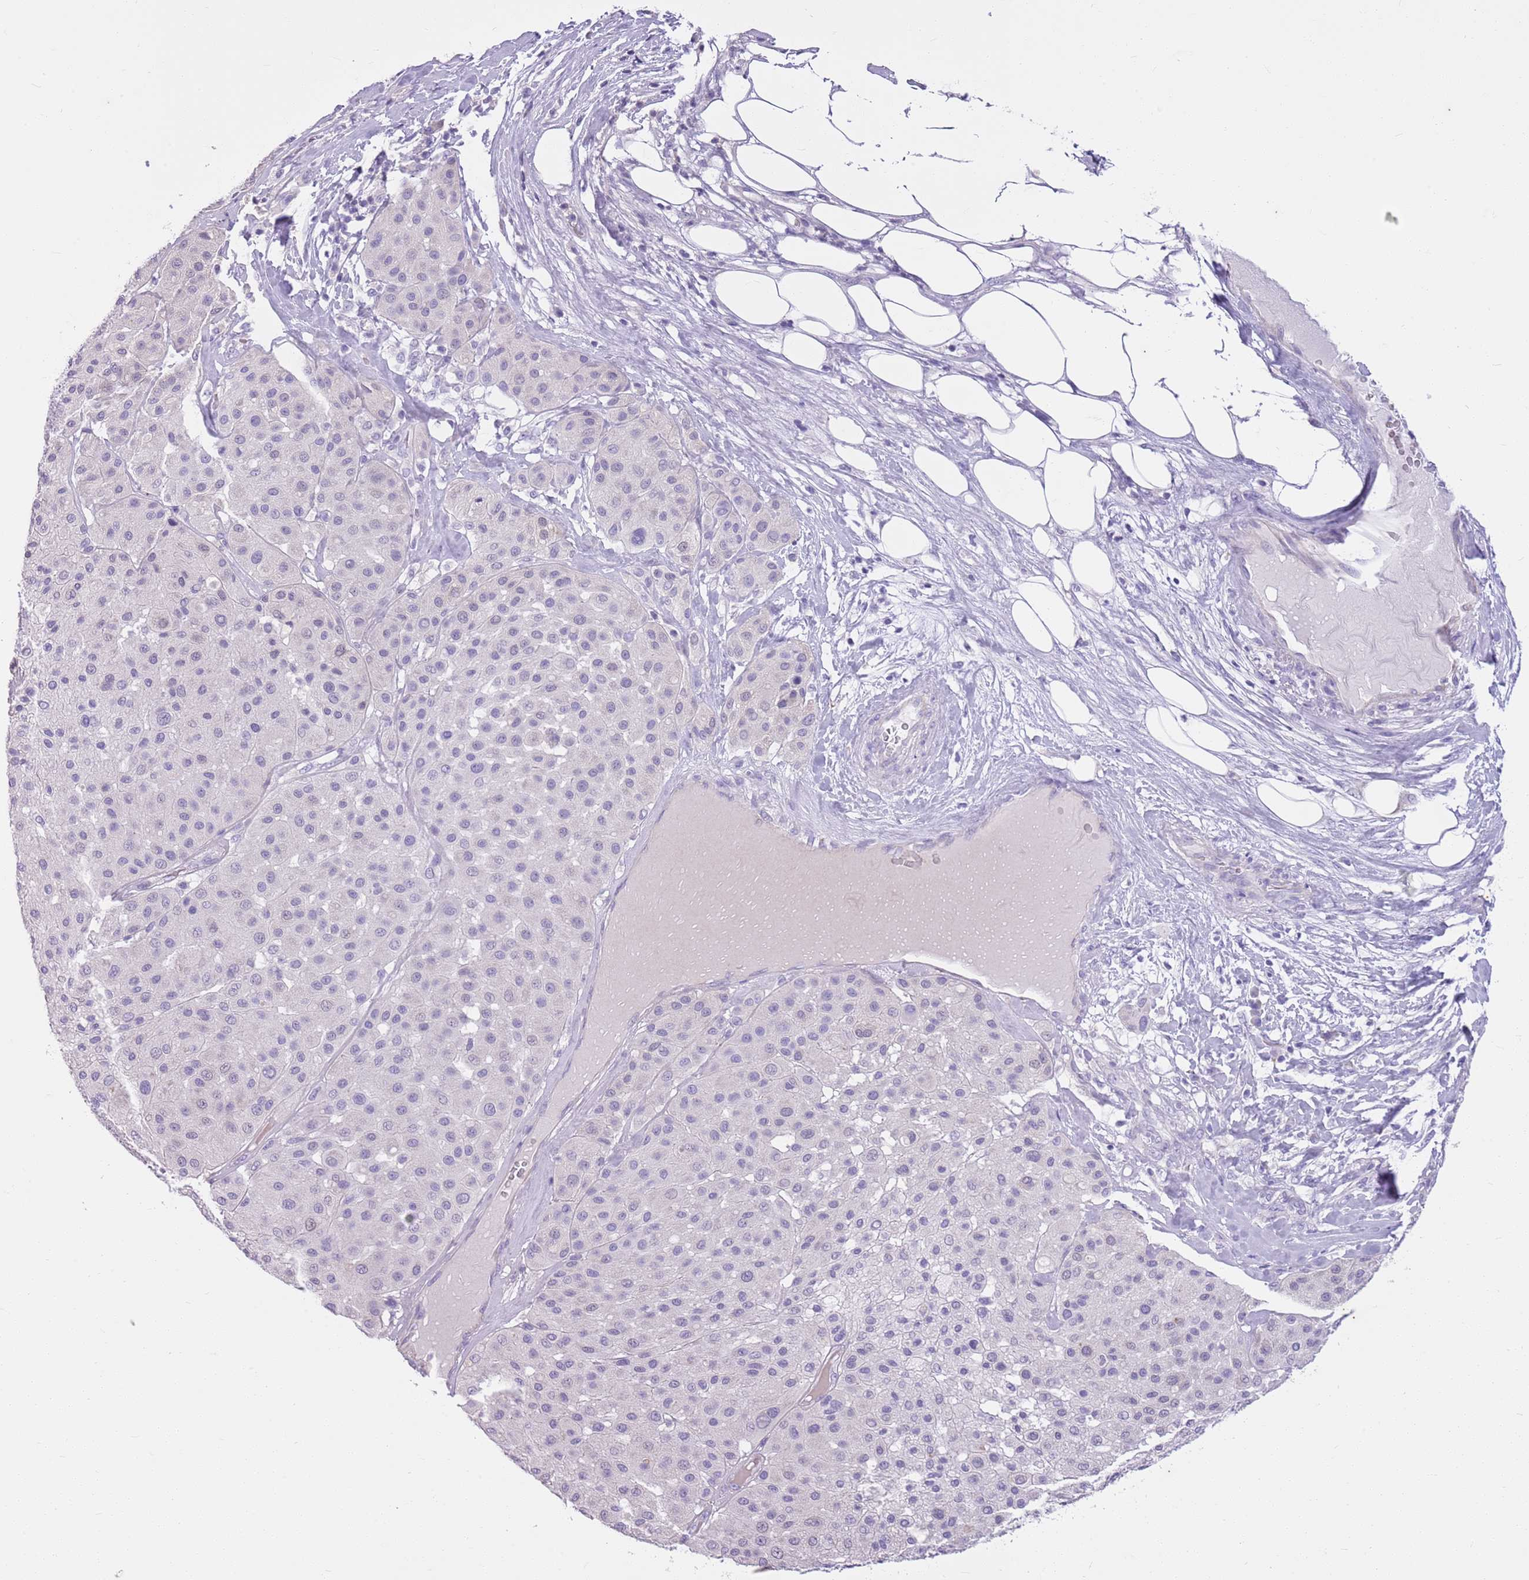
{"staining": {"intensity": "negative", "quantity": "none", "location": "none"}, "tissue": "melanoma", "cell_type": "Tumor cells", "image_type": "cancer", "snomed": [{"axis": "morphology", "description": "Malignant melanoma, Metastatic site"}, {"axis": "topography", "description": "Smooth muscle"}], "caption": "Human malignant melanoma (metastatic site) stained for a protein using IHC demonstrates no expression in tumor cells.", "gene": "CNPPD1", "patient": {"sex": "male", "age": 41}}